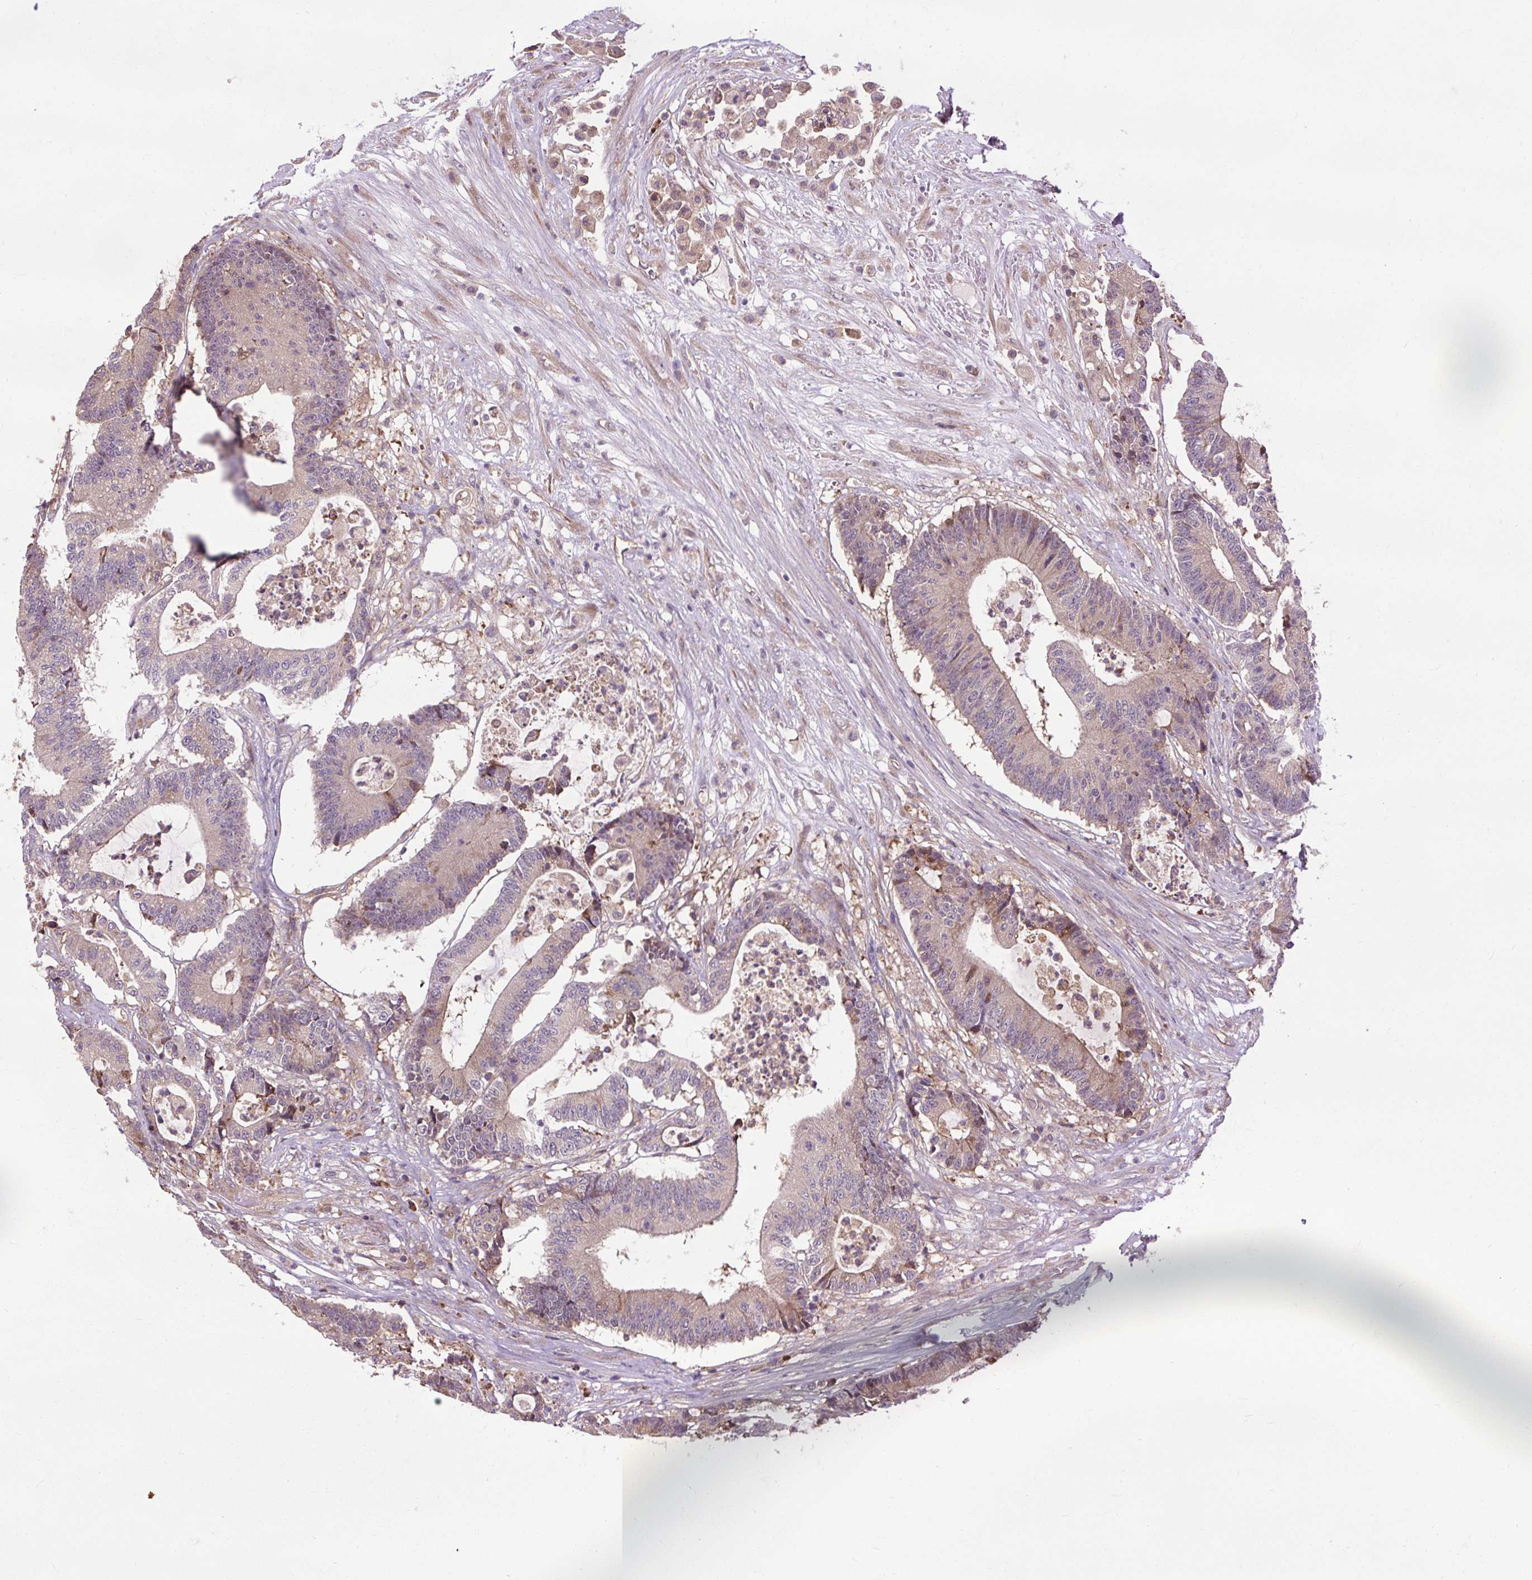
{"staining": {"intensity": "moderate", "quantity": "<25%", "location": "cytoplasmic/membranous"}, "tissue": "colorectal cancer", "cell_type": "Tumor cells", "image_type": "cancer", "snomed": [{"axis": "morphology", "description": "Adenocarcinoma, NOS"}, {"axis": "topography", "description": "Colon"}], "caption": "This micrograph exhibits immunohistochemistry staining of adenocarcinoma (colorectal), with low moderate cytoplasmic/membranous expression in about <25% of tumor cells.", "gene": "FLRT1", "patient": {"sex": "female", "age": 84}}